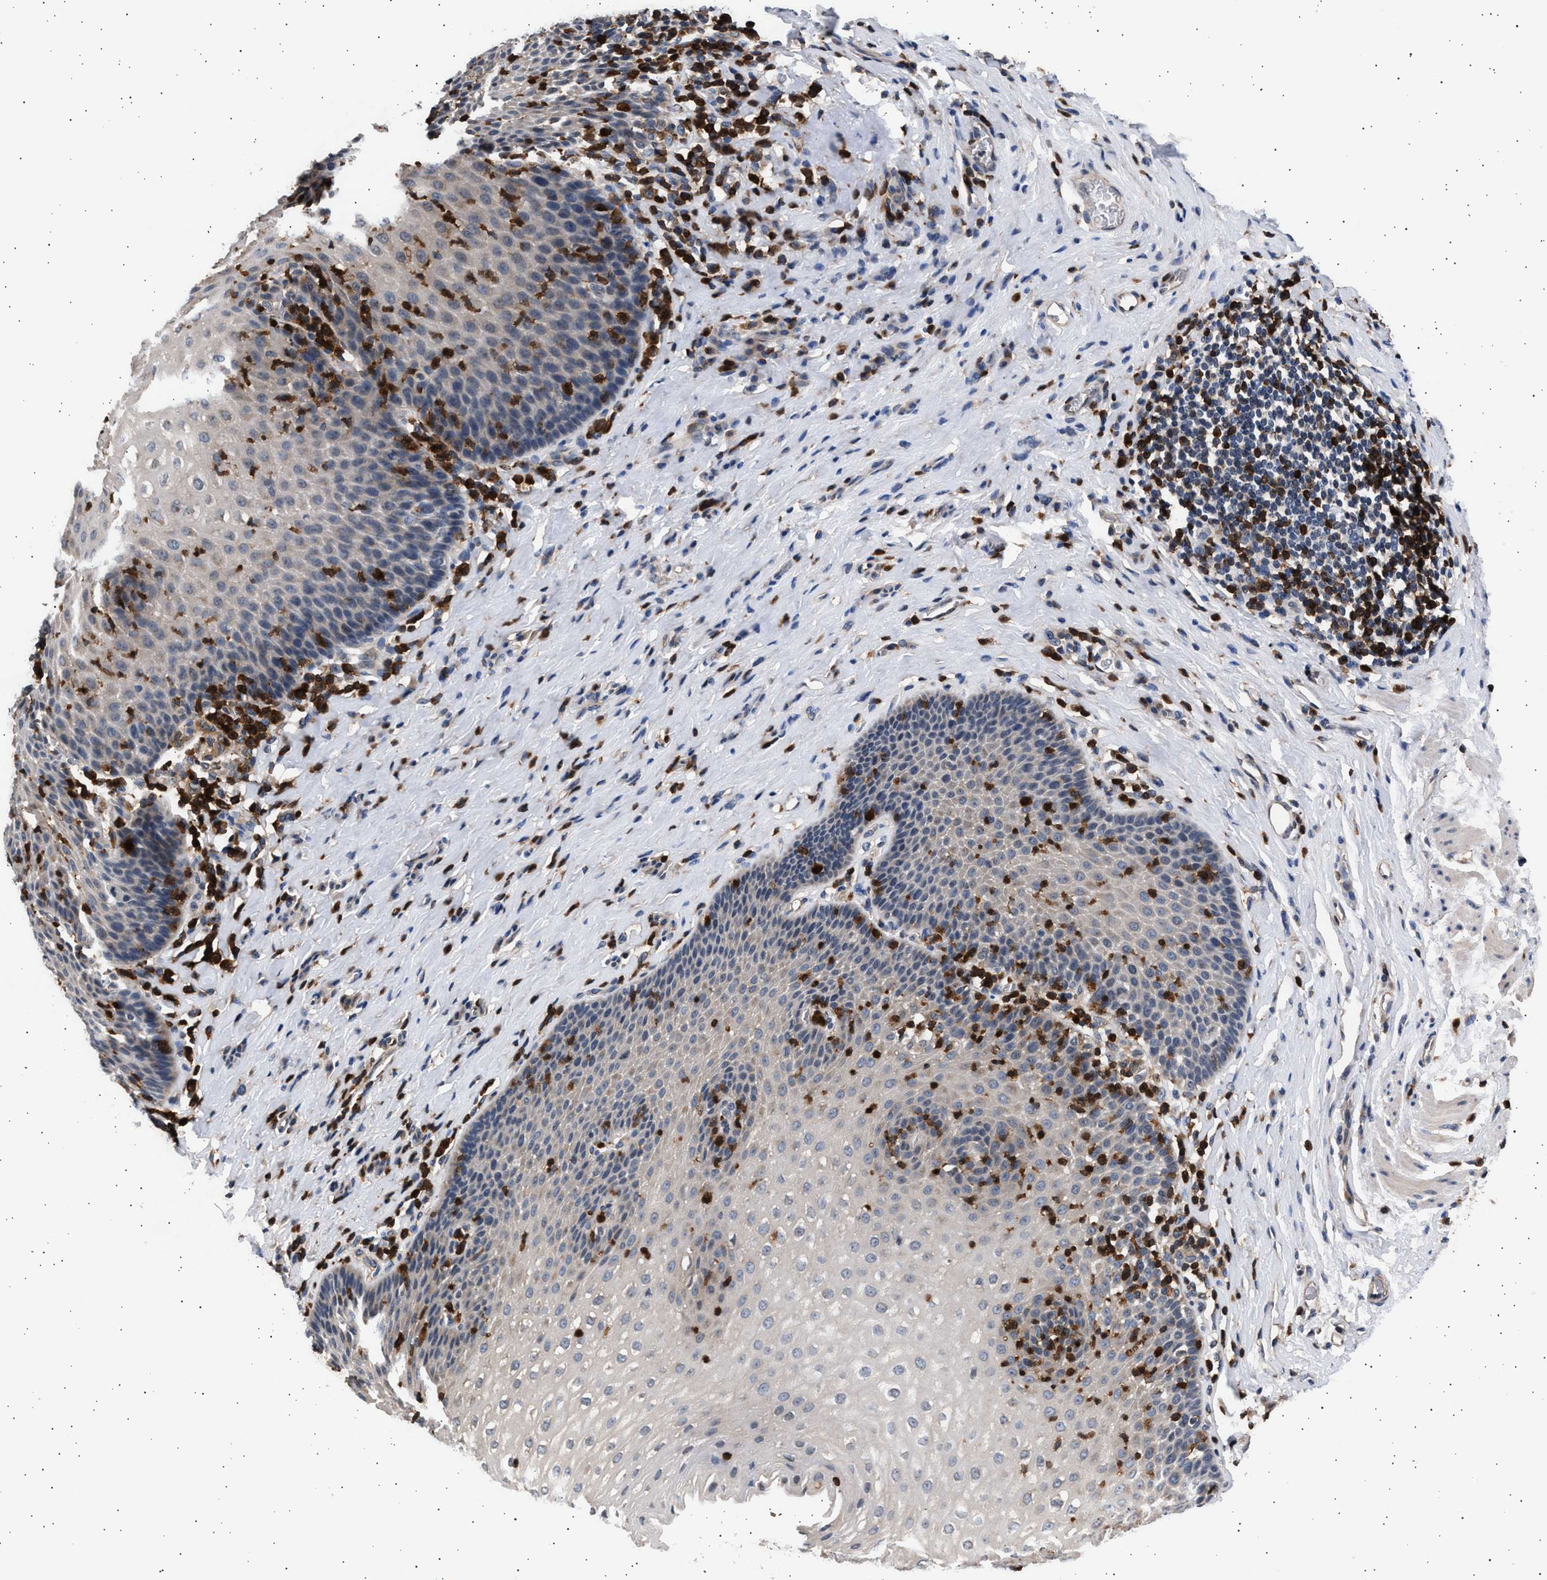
{"staining": {"intensity": "negative", "quantity": "none", "location": "none"}, "tissue": "esophagus", "cell_type": "Squamous epithelial cells", "image_type": "normal", "snomed": [{"axis": "morphology", "description": "Normal tissue, NOS"}, {"axis": "topography", "description": "Esophagus"}], "caption": "Esophagus stained for a protein using immunohistochemistry exhibits no positivity squamous epithelial cells.", "gene": "GRAP2", "patient": {"sex": "female", "age": 61}}